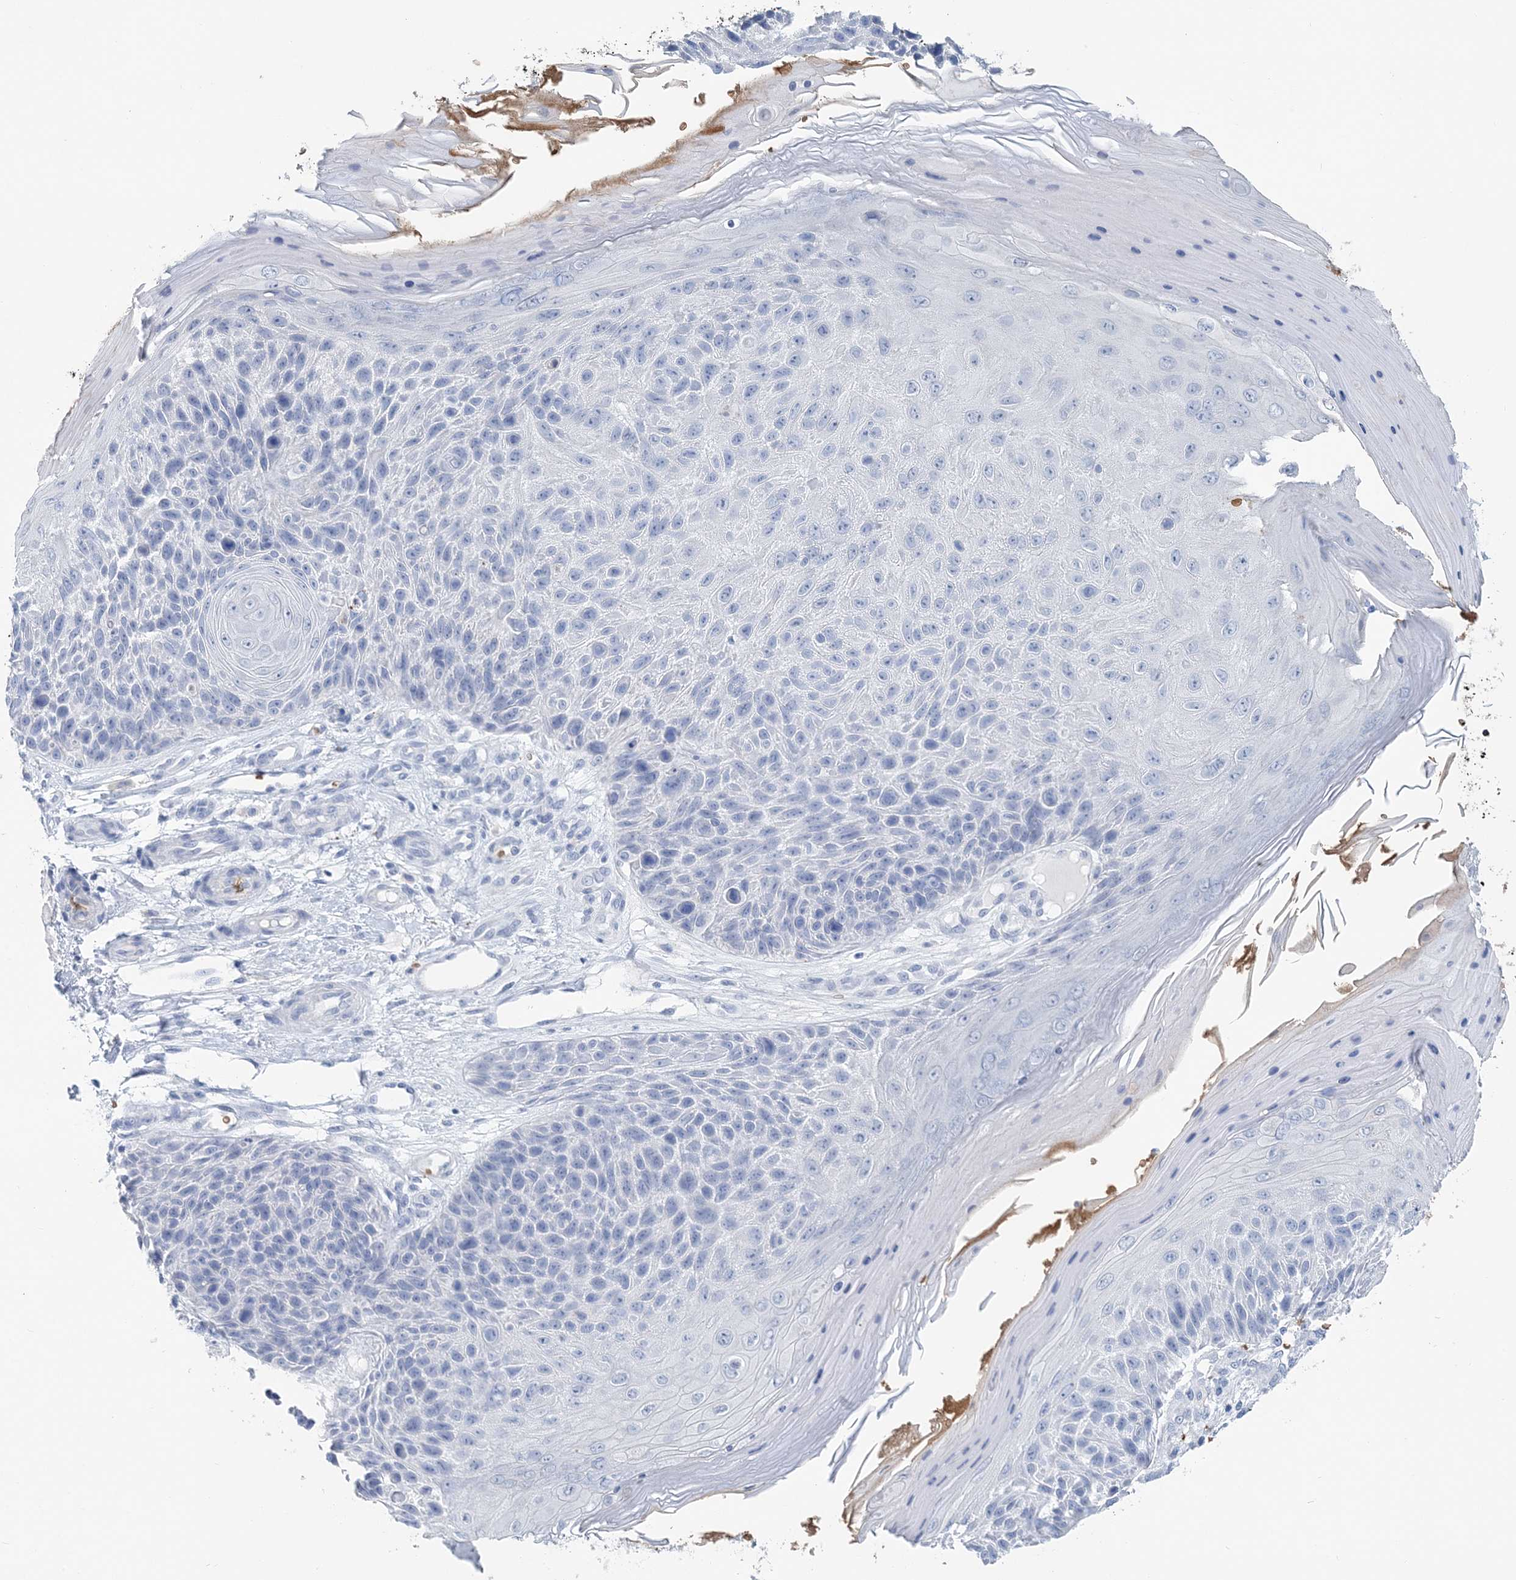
{"staining": {"intensity": "negative", "quantity": "none", "location": "none"}, "tissue": "skin cancer", "cell_type": "Tumor cells", "image_type": "cancer", "snomed": [{"axis": "morphology", "description": "Squamous cell carcinoma, NOS"}, {"axis": "topography", "description": "Skin"}], "caption": "Skin cancer (squamous cell carcinoma) stained for a protein using immunohistochemistry (IHC) exhibits no staining tumor cells.", "gene": "HBD", "patient": {"sex": "female", "age": 88}}